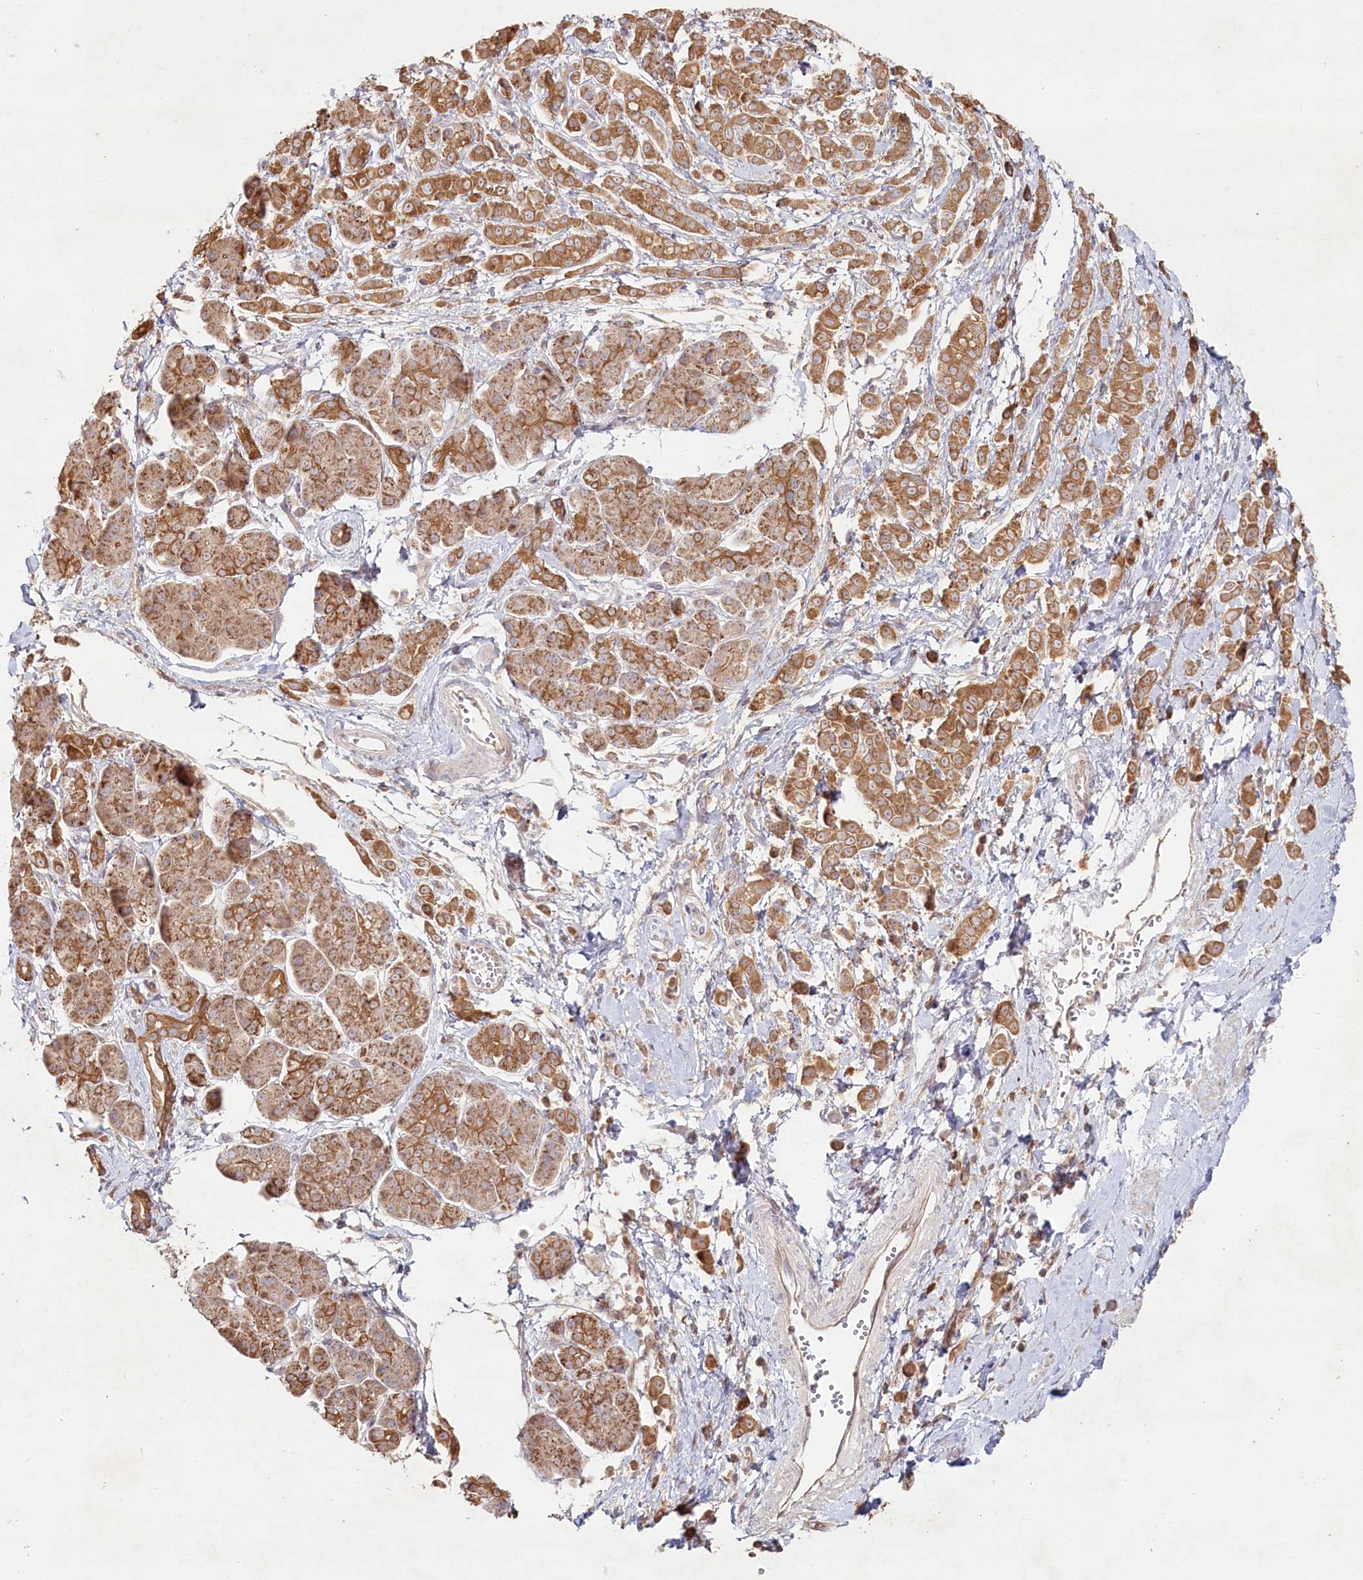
{"staining": {"intensity": "moderate", "quantity": ">75%", "location": "cytoplasmic/membranous"}, "tissue": "pancreatic cancer", "cell_type": "Tumor cells", "image_type": "cancer", "snomed": [{"axis": "morphology", "description": "Normal tissue, NOS"}, {"axis": "morphology", "description": "Adenocarcinoma, NOS"}, {"axis": "topography", "description": "Pancreas"}], "caption": "Brown immunohistochemical staining in pancreatic cancer shows moderate cytoplasmic/membranous positivity in approximately >75% of tumor cells.", "gene": "HAL", "patient": {"sex": "female", "age": 64}}